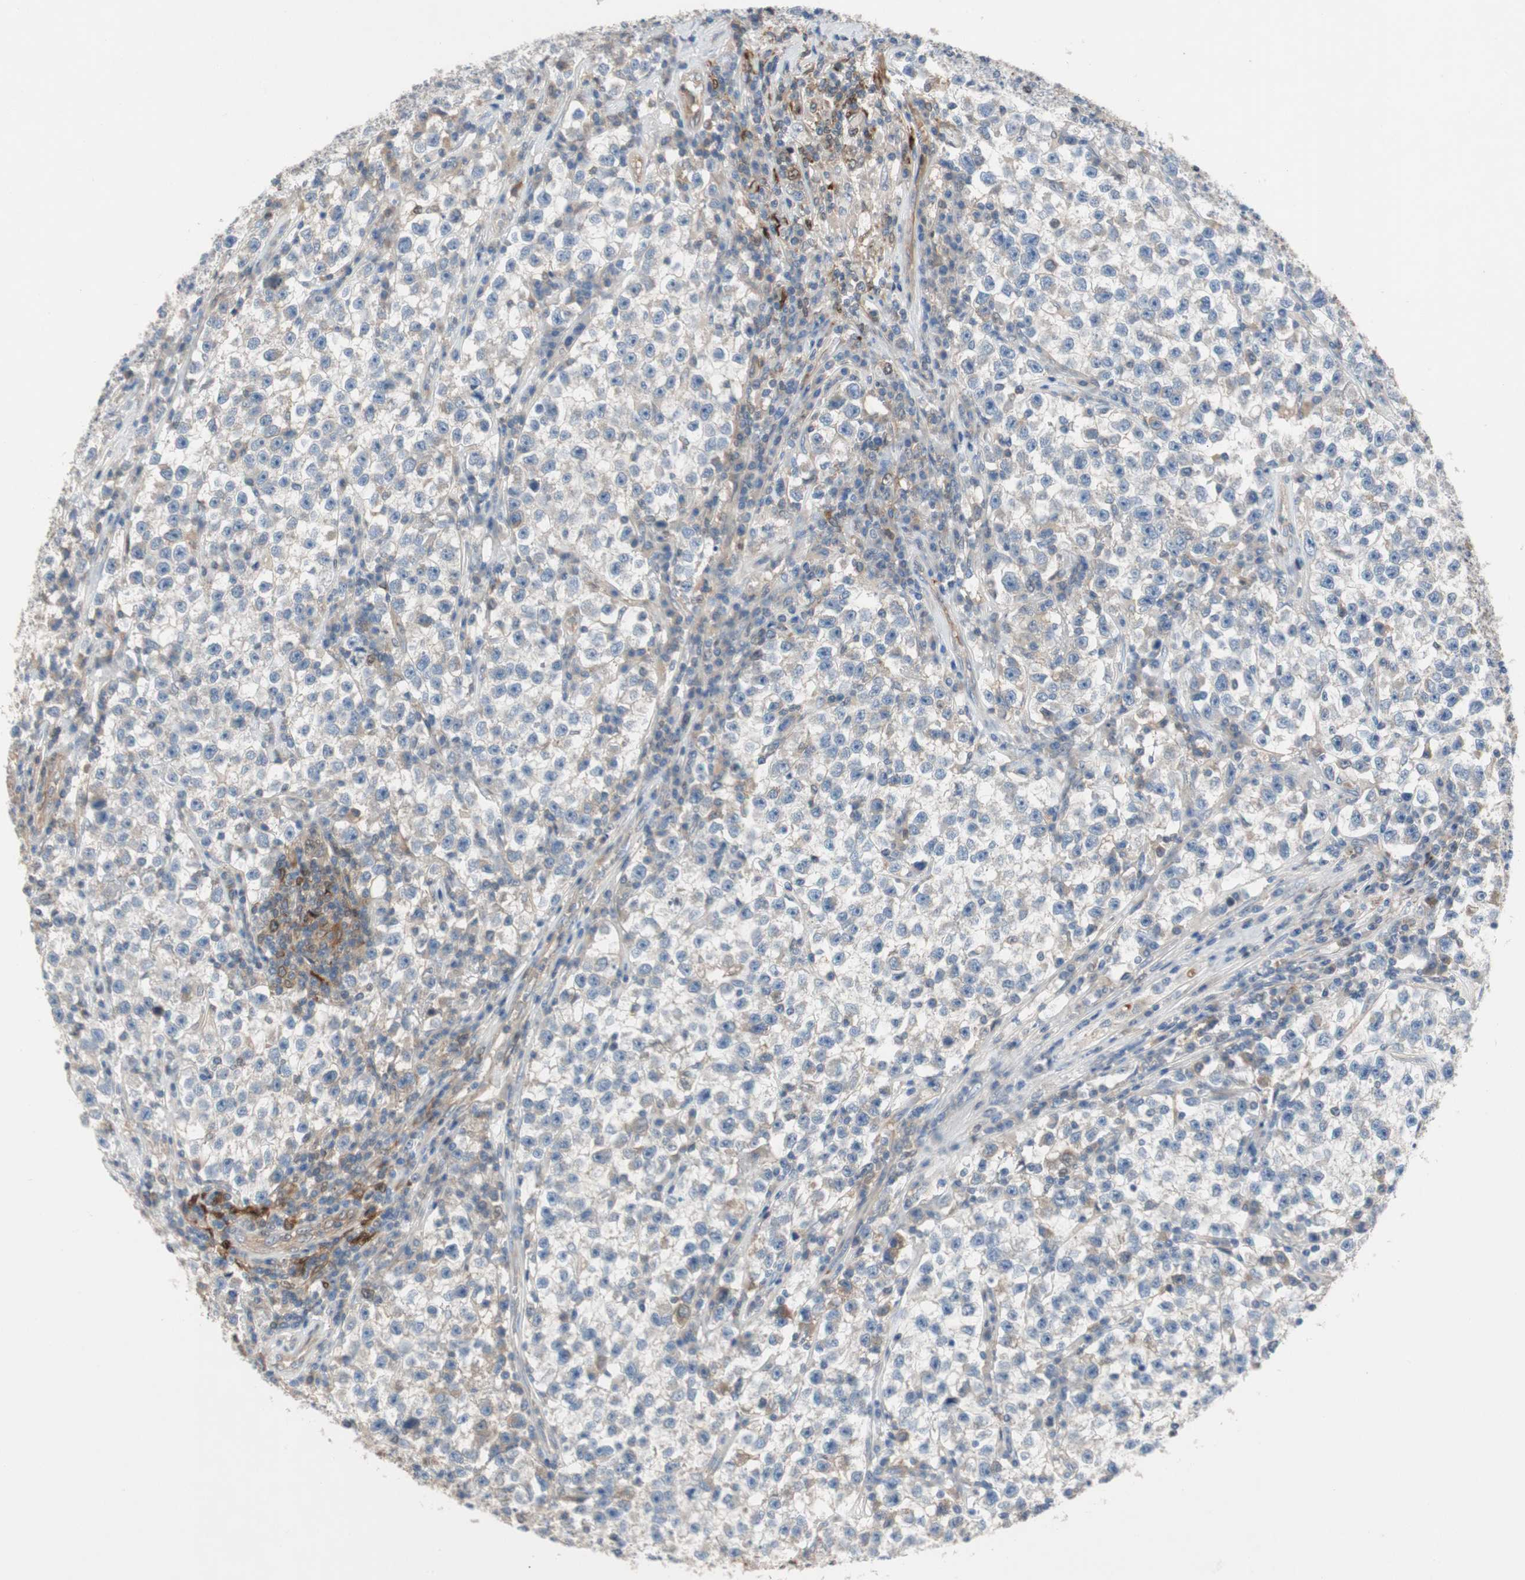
{"staining": {"intensity": "negative", "quantity": "none", "location": "none"}, "tissue": "testis cancer", "cell_type": "Tumor cells", "image_type": "cancer", "snomed": [{"axis": "morphology", "description": "Seminoma, NOS"}, {"axis": "topography", "description": "Testis"}], "caption": "Testis cancer stained for a protein using immunohistochemistry demonstrates no expression tumor cells.", "gene": "RELB", "patient": {"sex": "male", "age": 22}}